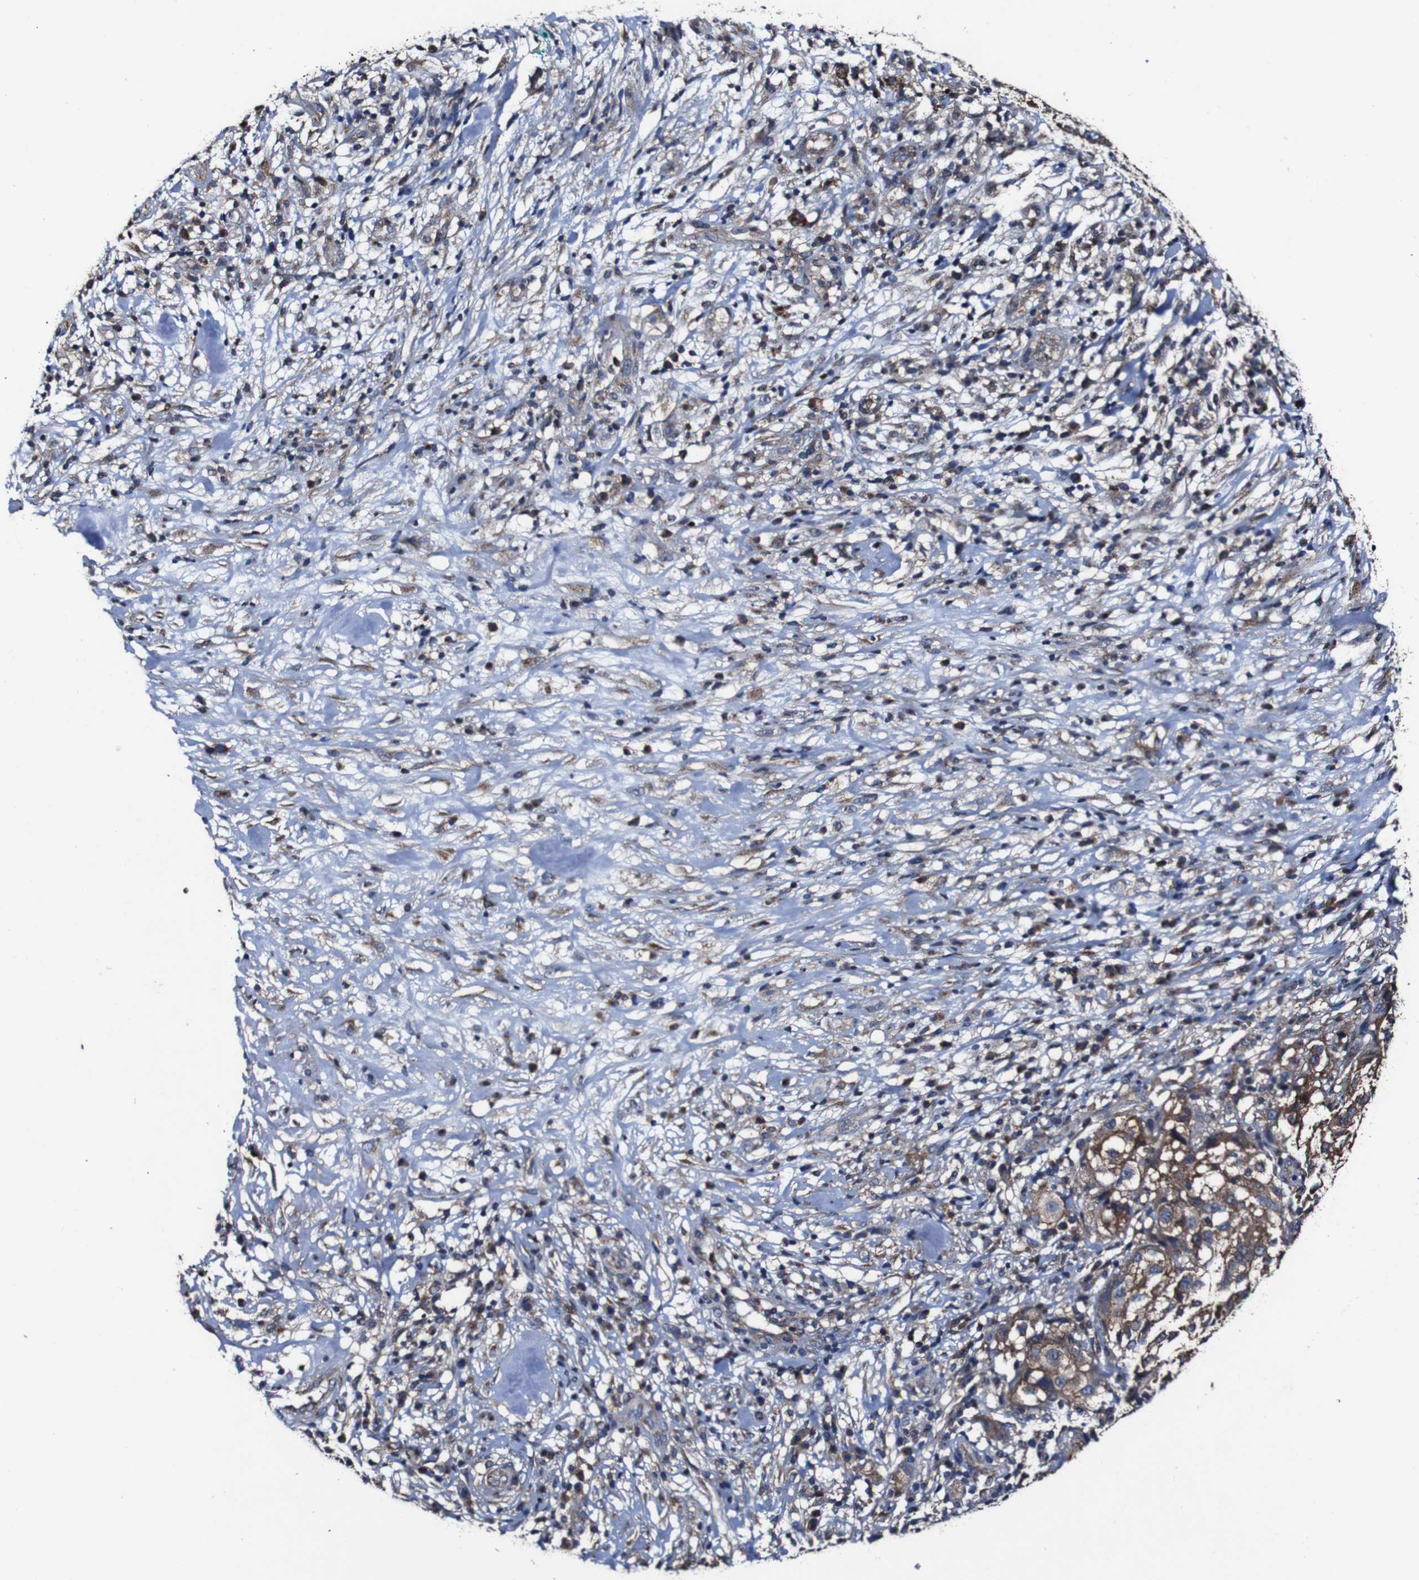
{"staining": {"intensity": "moderate", "quantity": ">75%", "location": "cytoplasmic/membranous"}, "tissue": "melanoma", "cell_type": "Tumor cells", "image_type": "cancer", "snomed": [{"axis": "morphology", "description": "Necrosis, NOS"}, {"axis": "morphology", "description": "Malignant melanoma, NOS"}, {"axis": "topography", "description": "Skin"}], "caption": "Malignant melanoma stained with a protein marker shows moderate staining in tumor cells.", "gene": "CSF1R", "patient": {"sex": "female", "age": 87}}